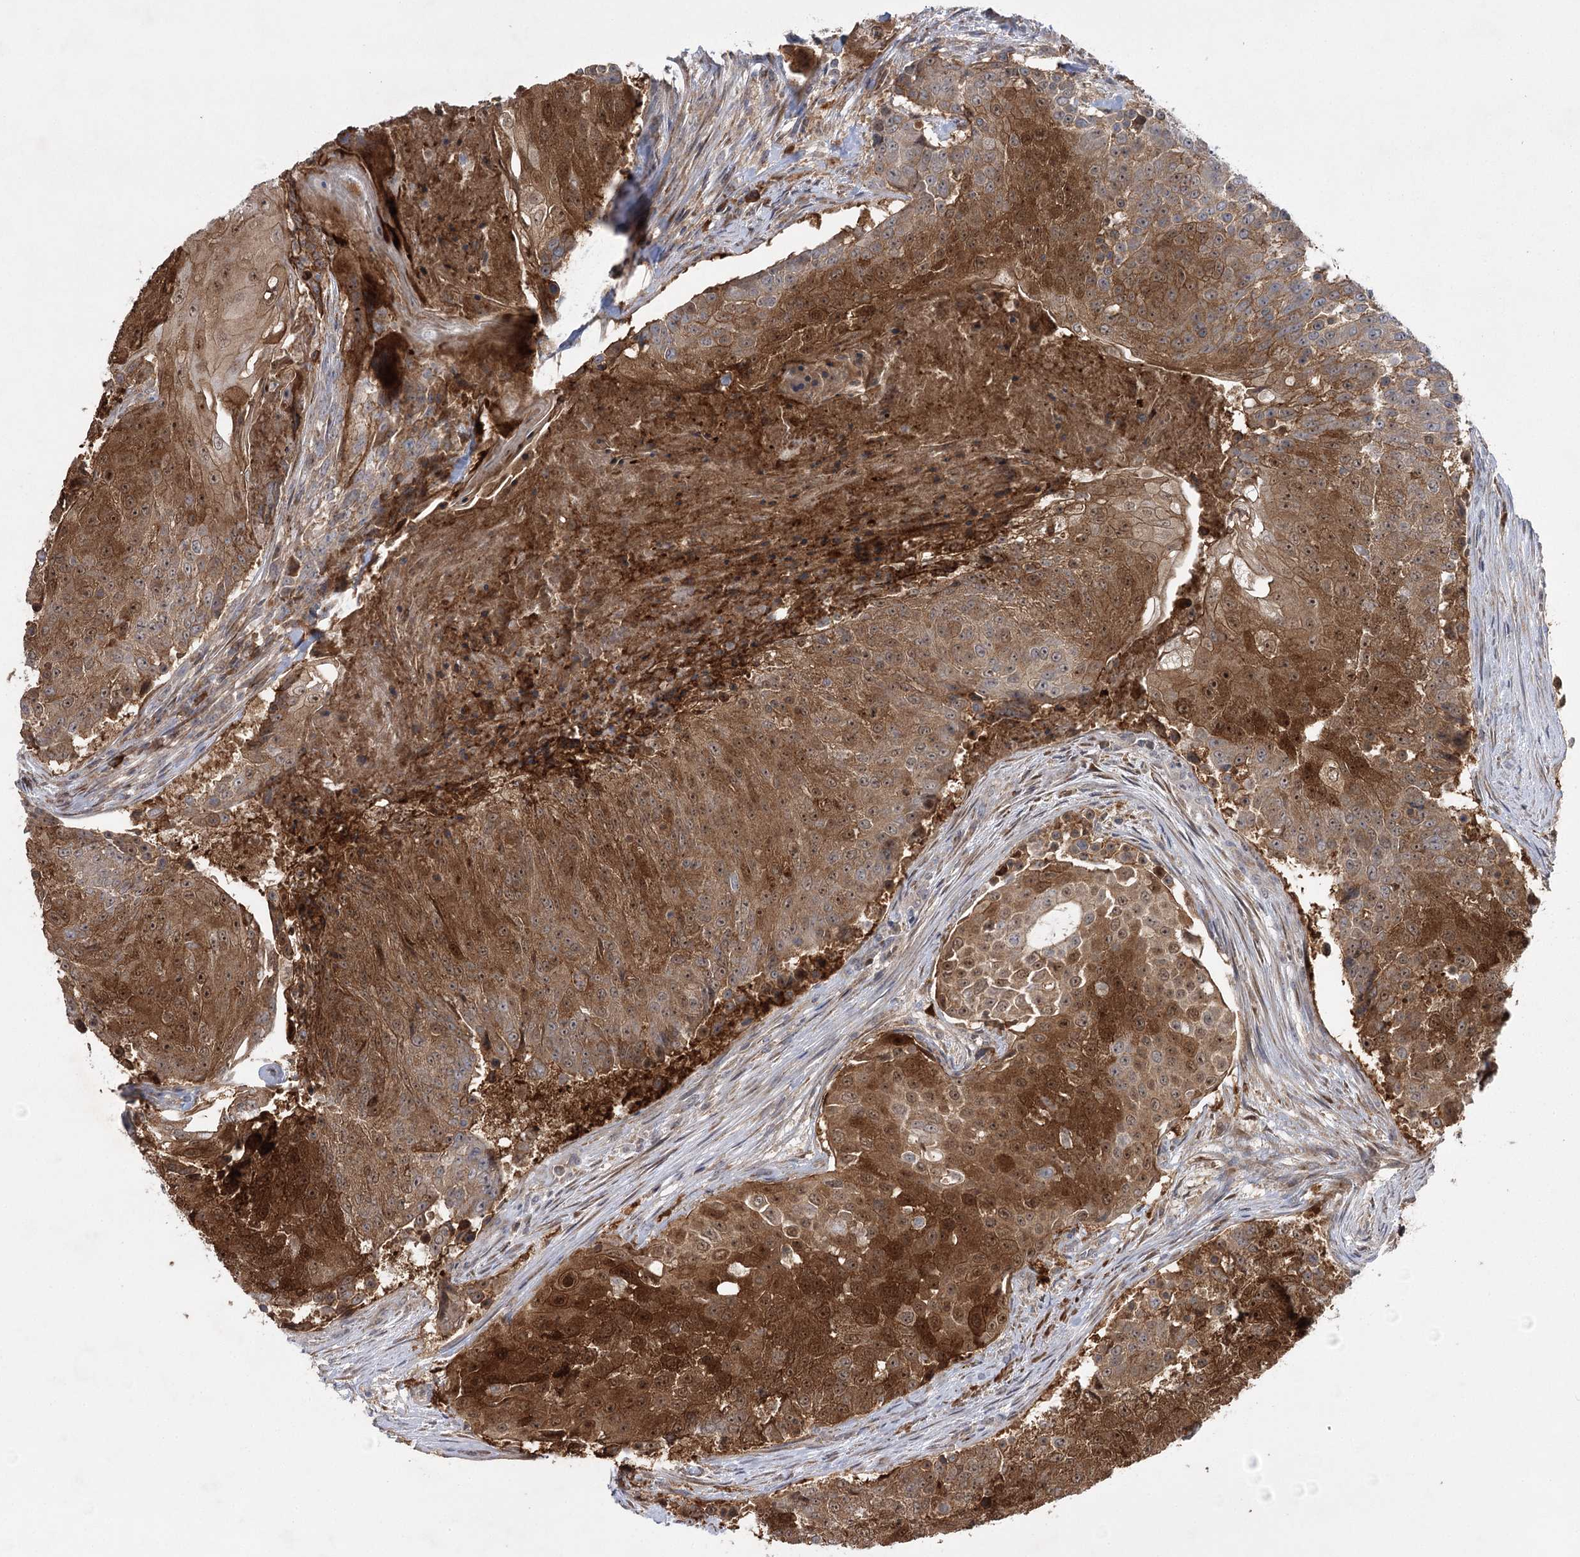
{"staining": {"intensity": "strong", "quantity": ">75%", "location": "cytoplasmic/membranous"}, "tissue": "urothelial cancer", "cell_type": "Tumor cells", "image_type": "cancer", "snomed": [{"axis": "morphology", "description": "Urothelial carcinoma, High grade"}, {"axis": "topography", "description": "Urinary bladder"}], "caption": "Protein expression analysis of human urothelial cancer reveals strong cytoplasmic/membranous staining in about >75% of tumor cells. (DAB (3,3'-diaminobenzidine) IHC, brown staining for protein, blue staining for nuclei).", "gene": "KCNN2", "patient": {"sex": "female", "age": 63}}